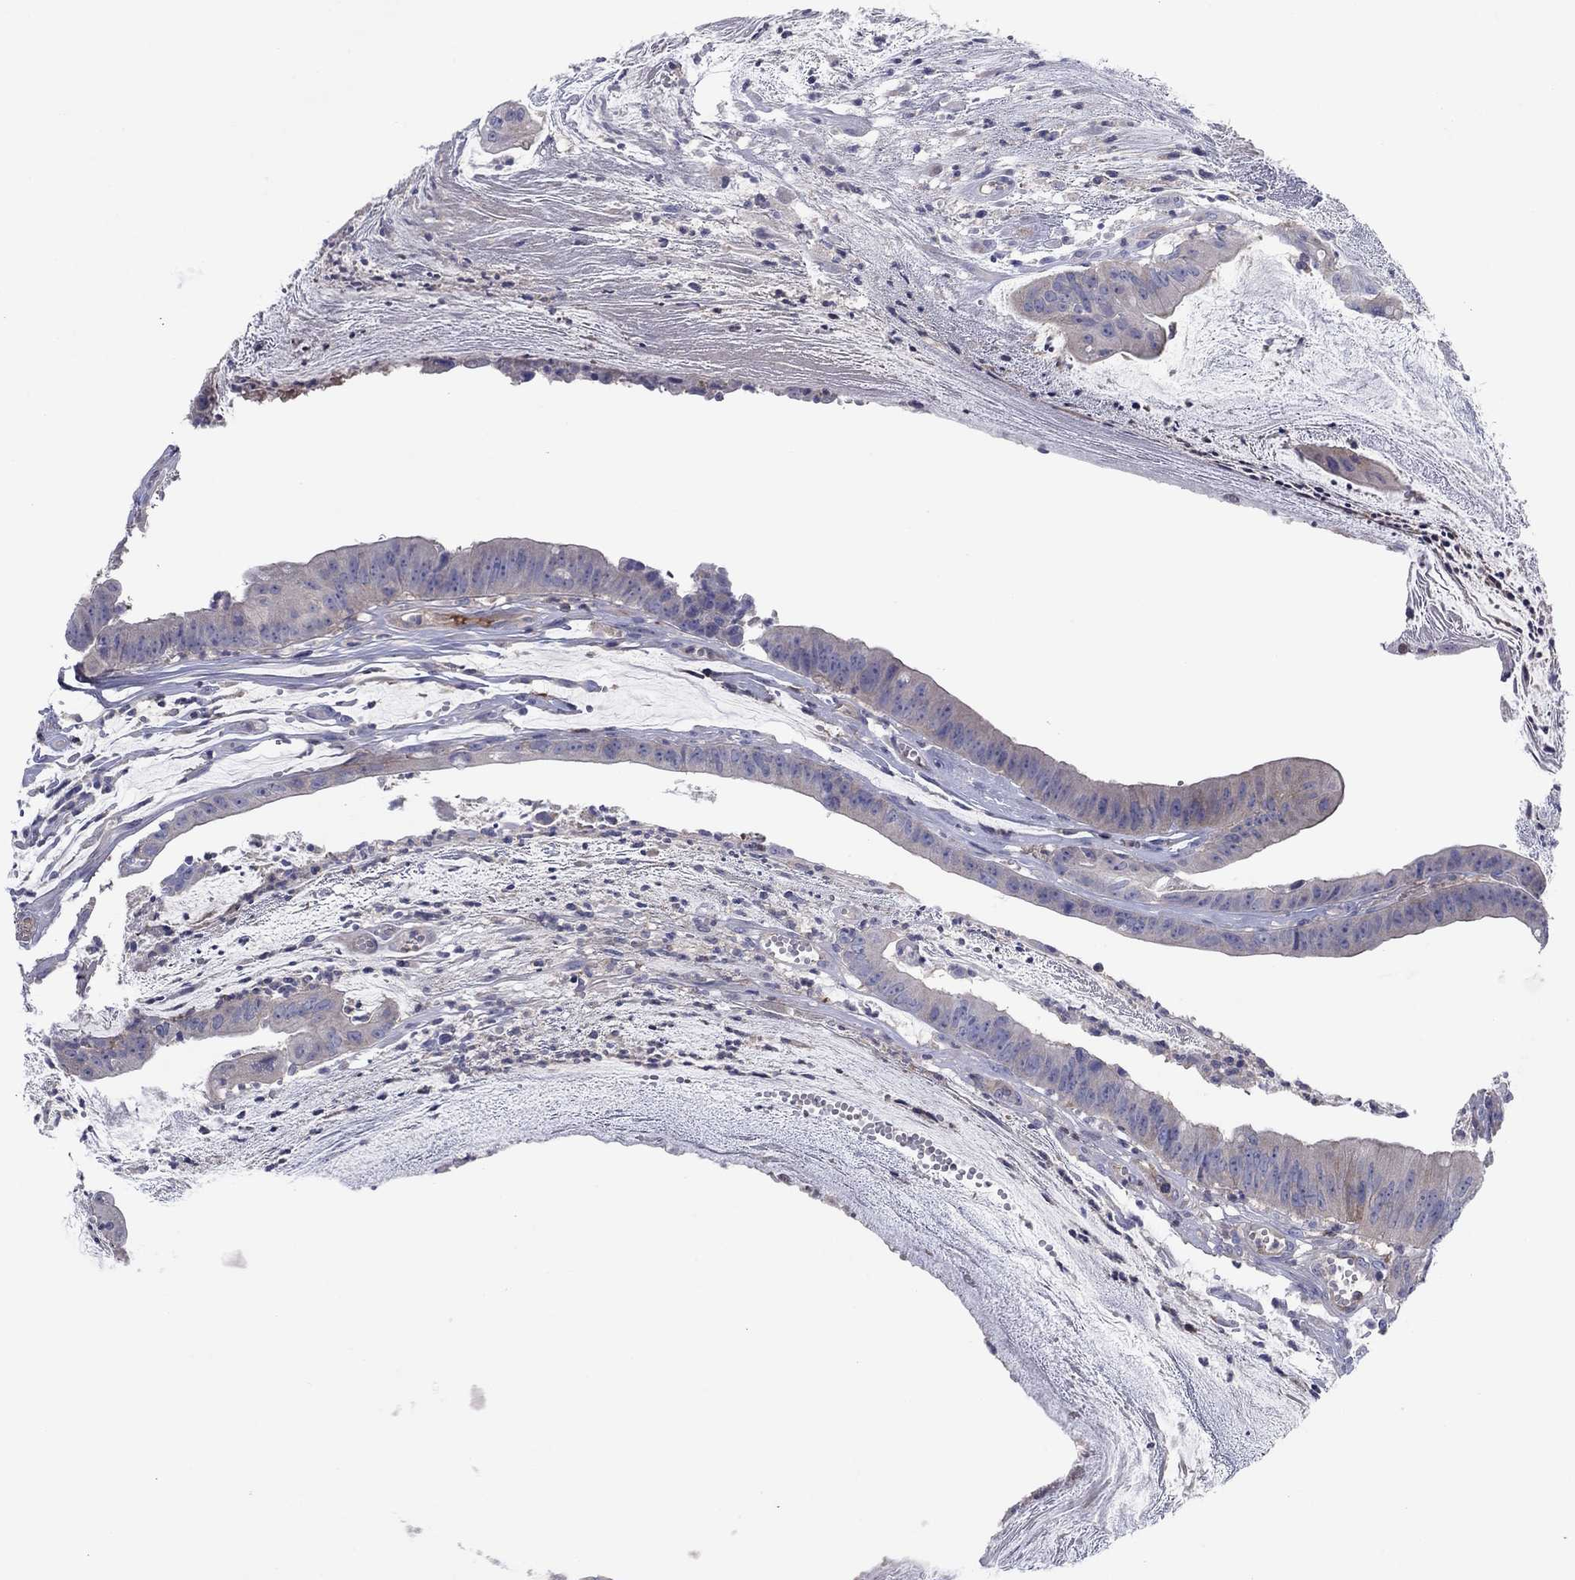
{"staining": {"intensity": "weak", "quantity": "<25%", "location": "cytoplasmic/membranous"}, "tissue": "colorectal cancer", "cell_type": "Tumor cells", "image_type": "cancer", "snomed": [{"axis": "morphology", "description": "Adenocarcinoma, NOS"}, {"axis": "topography", "description": "Colon"}], "caption": "Human colorectal cancer stained for a protein using immunohistochemistry (IHC) reveals no positivity in tumor cells.", "gene": "PVR", "patient": {"sex": "female", "age": 69}}